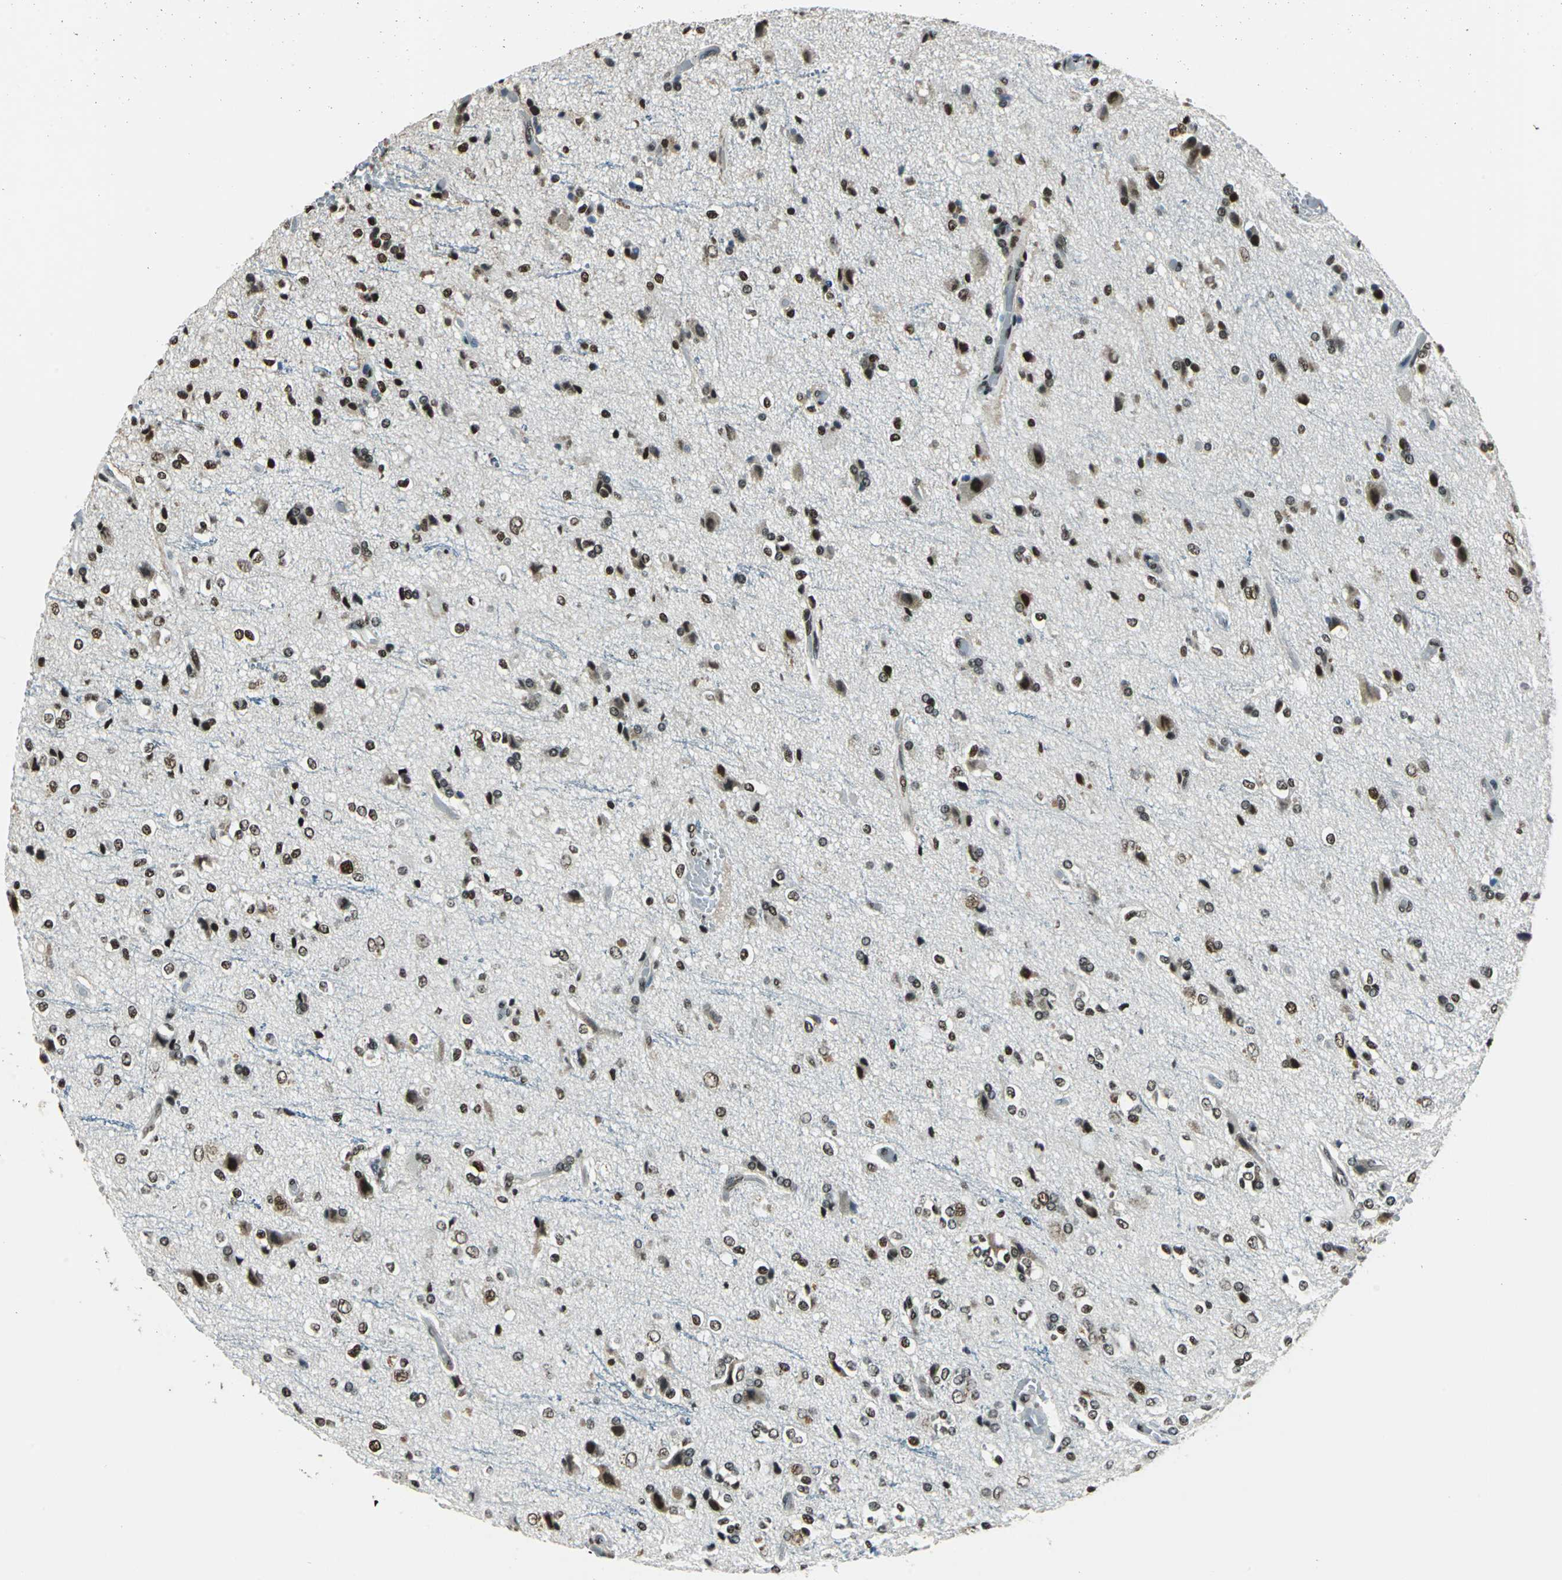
{"staining": {"intensity": "strong", "quantity": ">75%", "location": "nuclear"}, "tissue": "glioma", "cell_type": "Tumor cells", "image_type": "cancer", "snomed": [{"axis": "morphology", "description": "Glioma, malignant, High grade"}, {"axis": "topography", "description": "Brain"}], "caption": "Malignant glioma (high-grade) tissue demonstrates strong nuclear positivity in approximately >75% of tumor cells, visualized by immunohistochemistry.", "gene": "RBM14", "patient": {"sex": "male", "age": 47}}